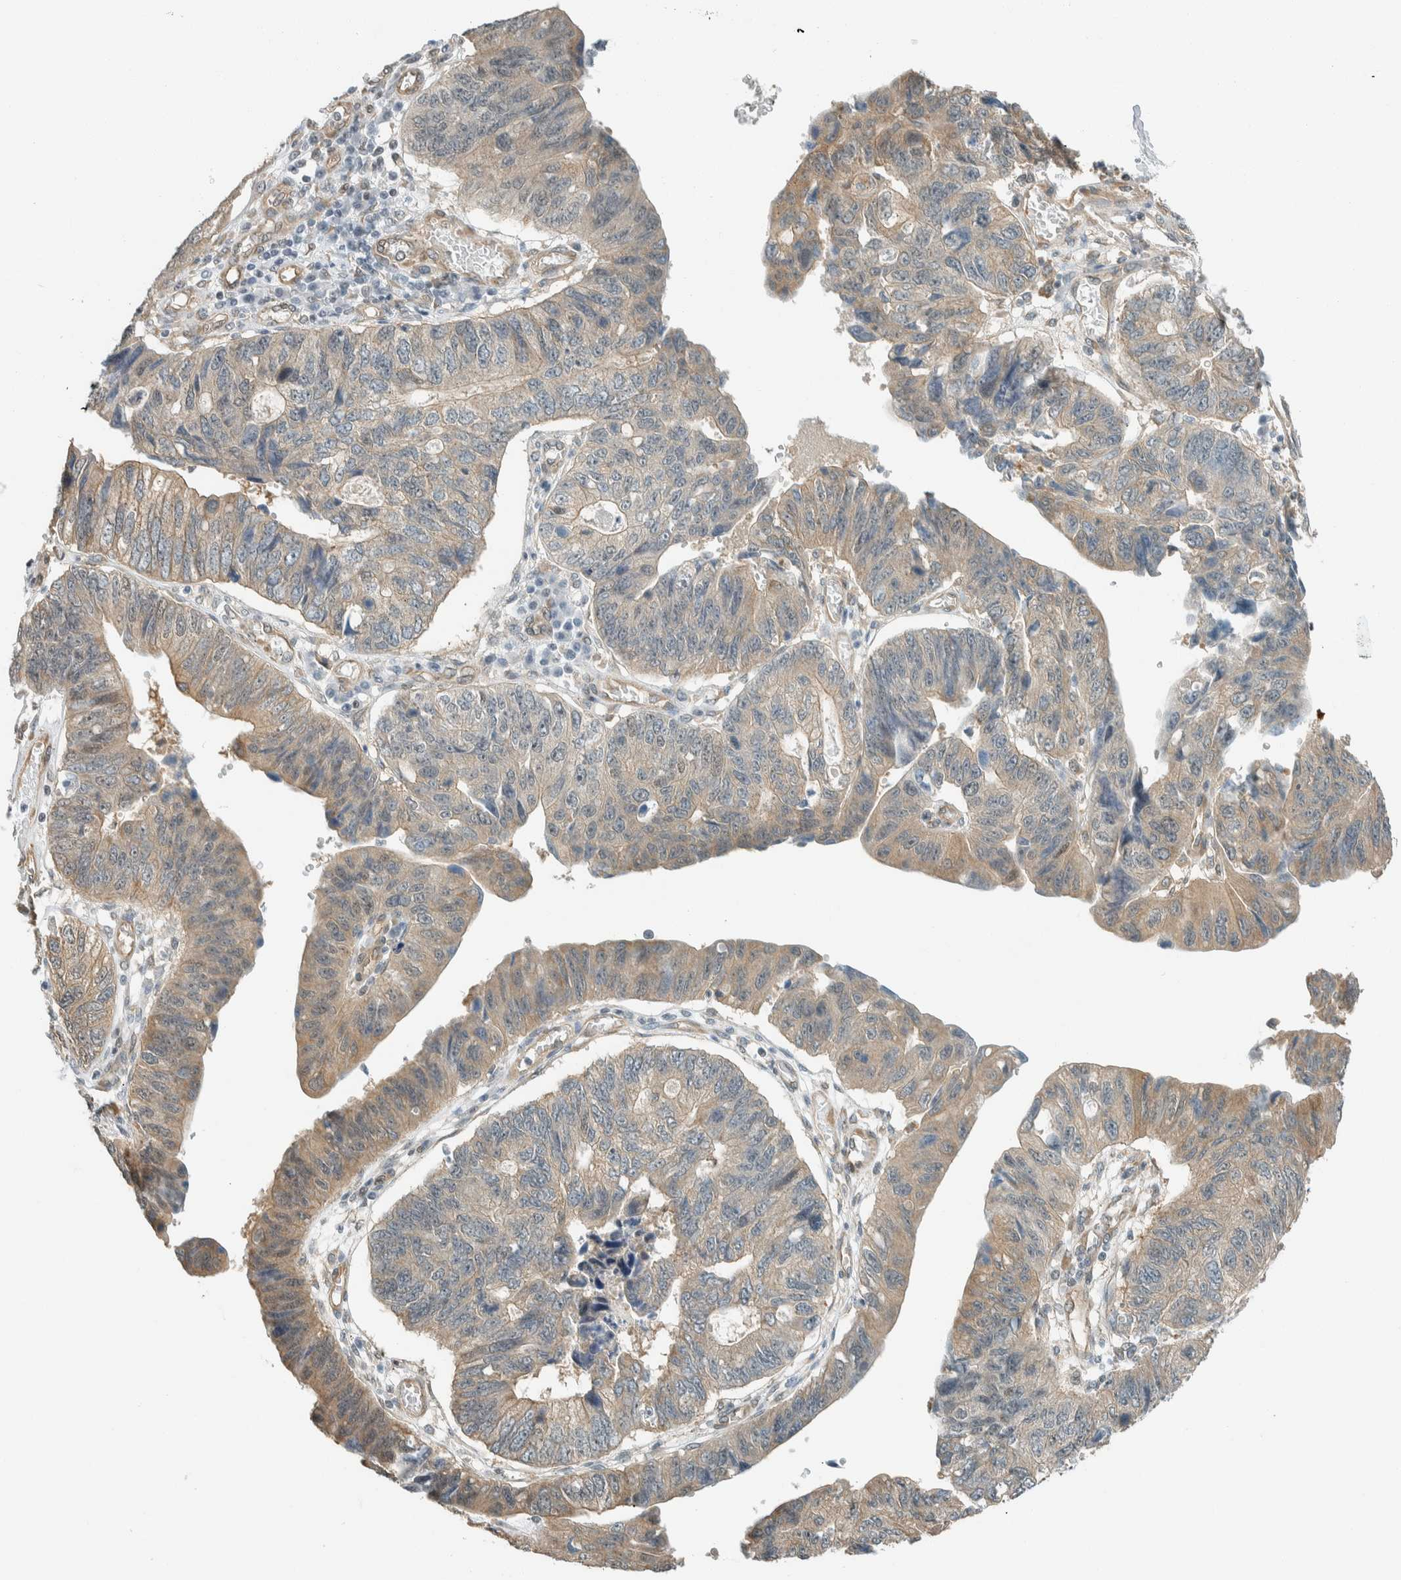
{"staining": {"intensity": "weak", "quantity": ">75%", "location": "cytoplasmic/membranous"}, "tissue": "stomach cancer", "cell_type": "Tumor cells", "image_type": "cancer", "snomed": [{"axis": "morphology", "description": "Adenocarcinoma, NOS"}, {"axis": "topography", "description": "Stomach"}], "caption": "Adenocarcinoma (stomach) was stained to show a protein in brown. There is low levels of weak cytoplasmic/membranous staining in approximately >75% of tumor cells. (DAB IHC, brown staining for protein, blue staining for nuclei).", "gene": "NIBAN2", "patient": {"sex": "male", "age": 59}}